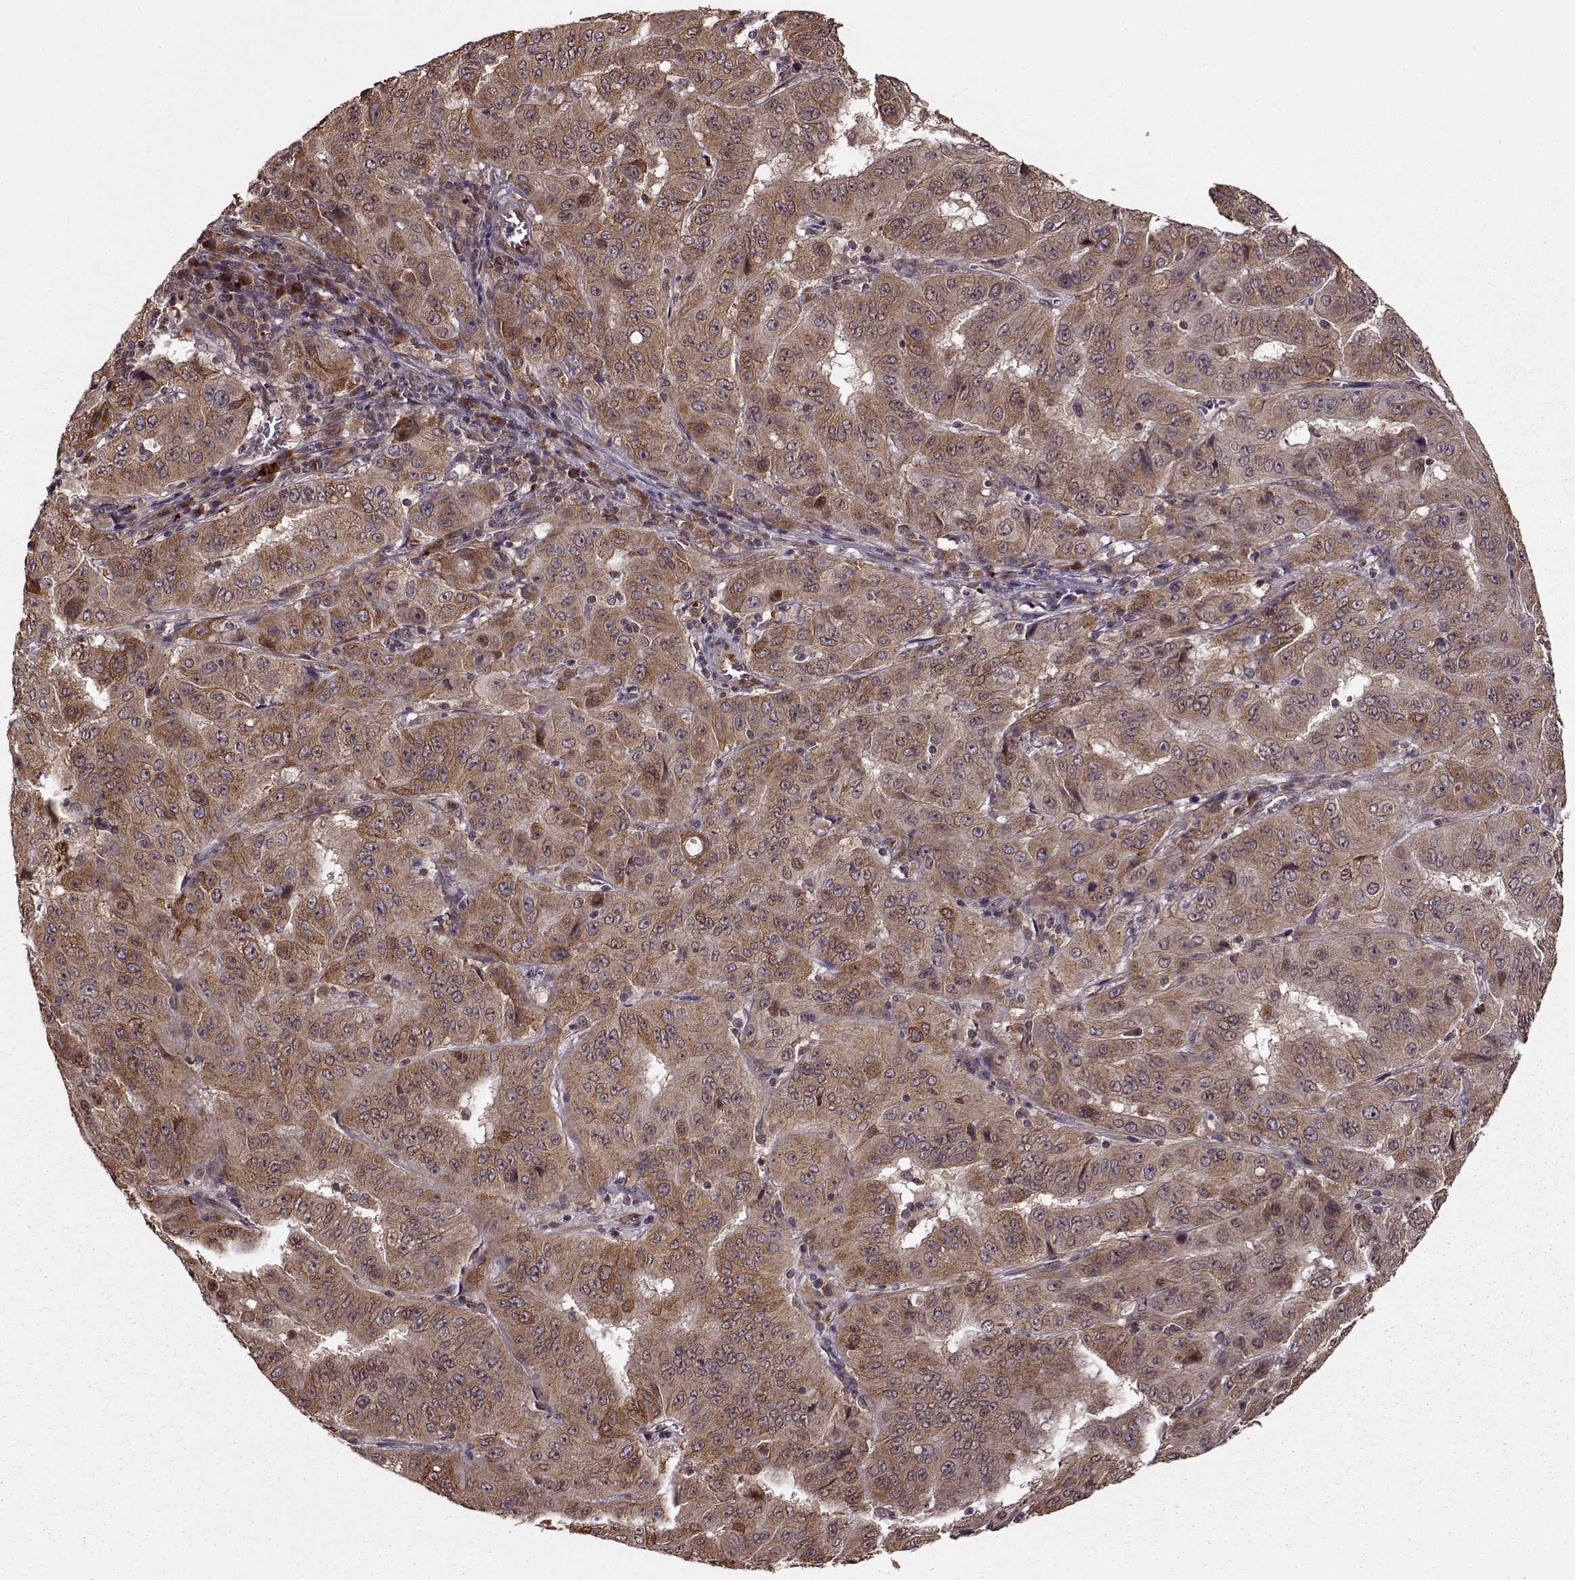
{"staining": {"intensity": "moderate", "quantity": ">75%", "location": "cytoplasmic/membranous"}, "tissue": "pancreatic cancer", "cell_type": "Tumor cells", "image_type": "cancer", "snomed": [{"axis": "morphology", "description": "Adenocarcinoma, NOS"}, {"axis": "topography", "description": "Pancreas"}], "caption": "This histopathology image demonstrates IHC staining of human adenocarcinoma (pancreatic), with medium moderate cytoplasmic/membranous positivity in approximately >75% of tumor cells.", "gene": "YIPF5", "patient": {"sex": "male", "age": 63}}